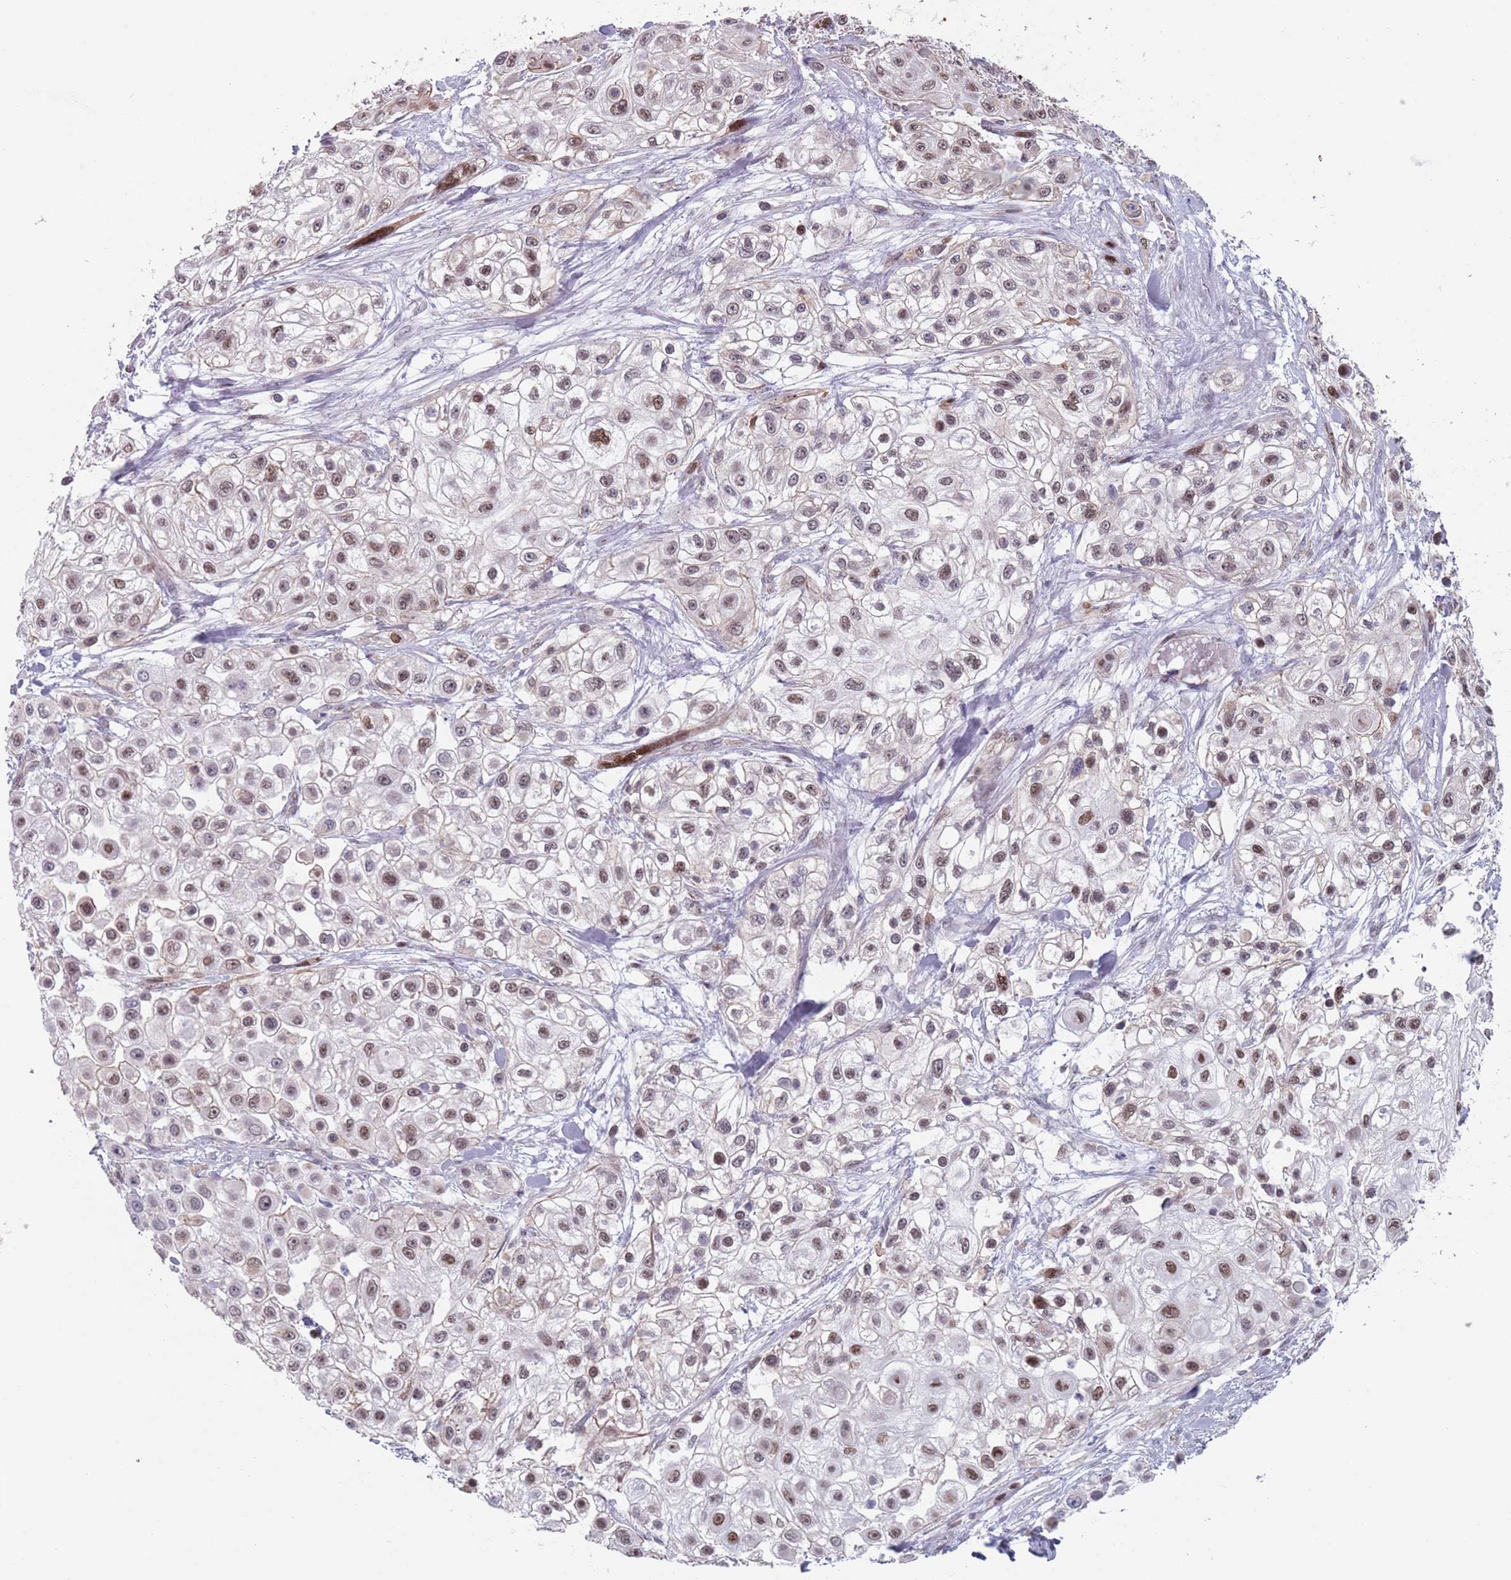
{"staining": {"intensity": "moderate", "quantity": ">75%", "location": "nuclear"}, "tissue": "skin cancer", "cell_type": "Tumor cells", "image_type": "cancer", "snomed": [{"axis": "morphology", "description": "Squamous cell carcinoma, NOS"}, {"axis": "topography", "description": "Skin"}], "caption": "A photomicrograph of skin squamous cell carcinoma stained for a protein exhibits moderate nuclear brown staining in tumor cells.", "gene": "MFSD12", "patient": {"sex": "male", "age": 67}}